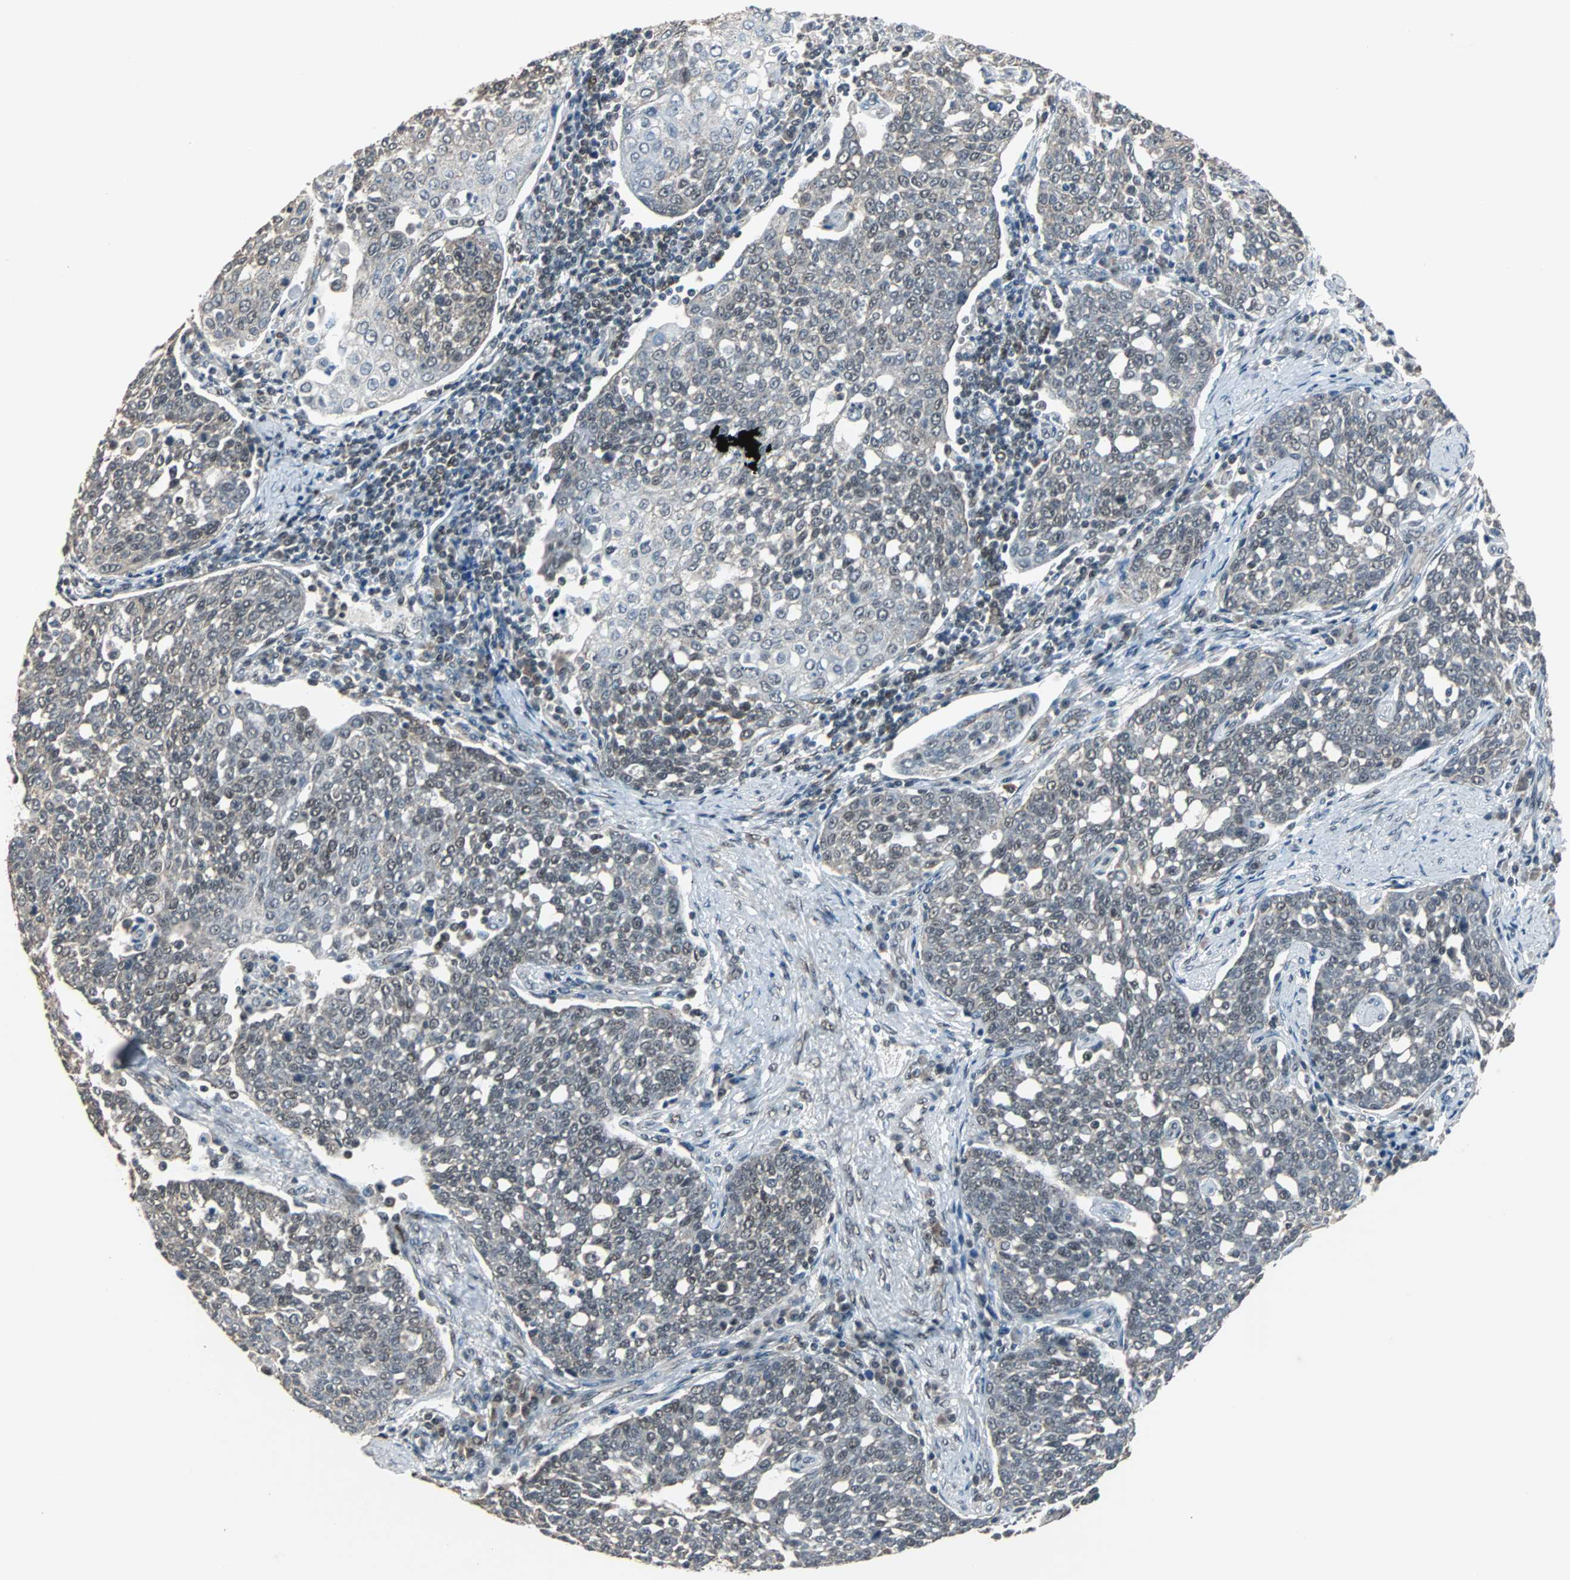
{"staining": {"intensity": "negative", "quantity": "none", "location": "none"}, "tissue": "cervical cancer", "cell_type": "Tumor cells", "image_type": "cancer", "snomed": [{"axis": "morphology", "description": "Squamous cell carcinoma, NOS"}, {"axis": "topography", "description": "Cervix"}], "caption": "Protein analysis of cervical cancer (squamous cell carcinoma) demonstrates no significant staining in tumor cells. (DAB (3,3'-diaminobenzidine) immunohistochemistry (IHC) visualized using brightfield microscopy, high magnification).", "gene": "ZHX2", "patient": {"sex": "female", "age": 34}}